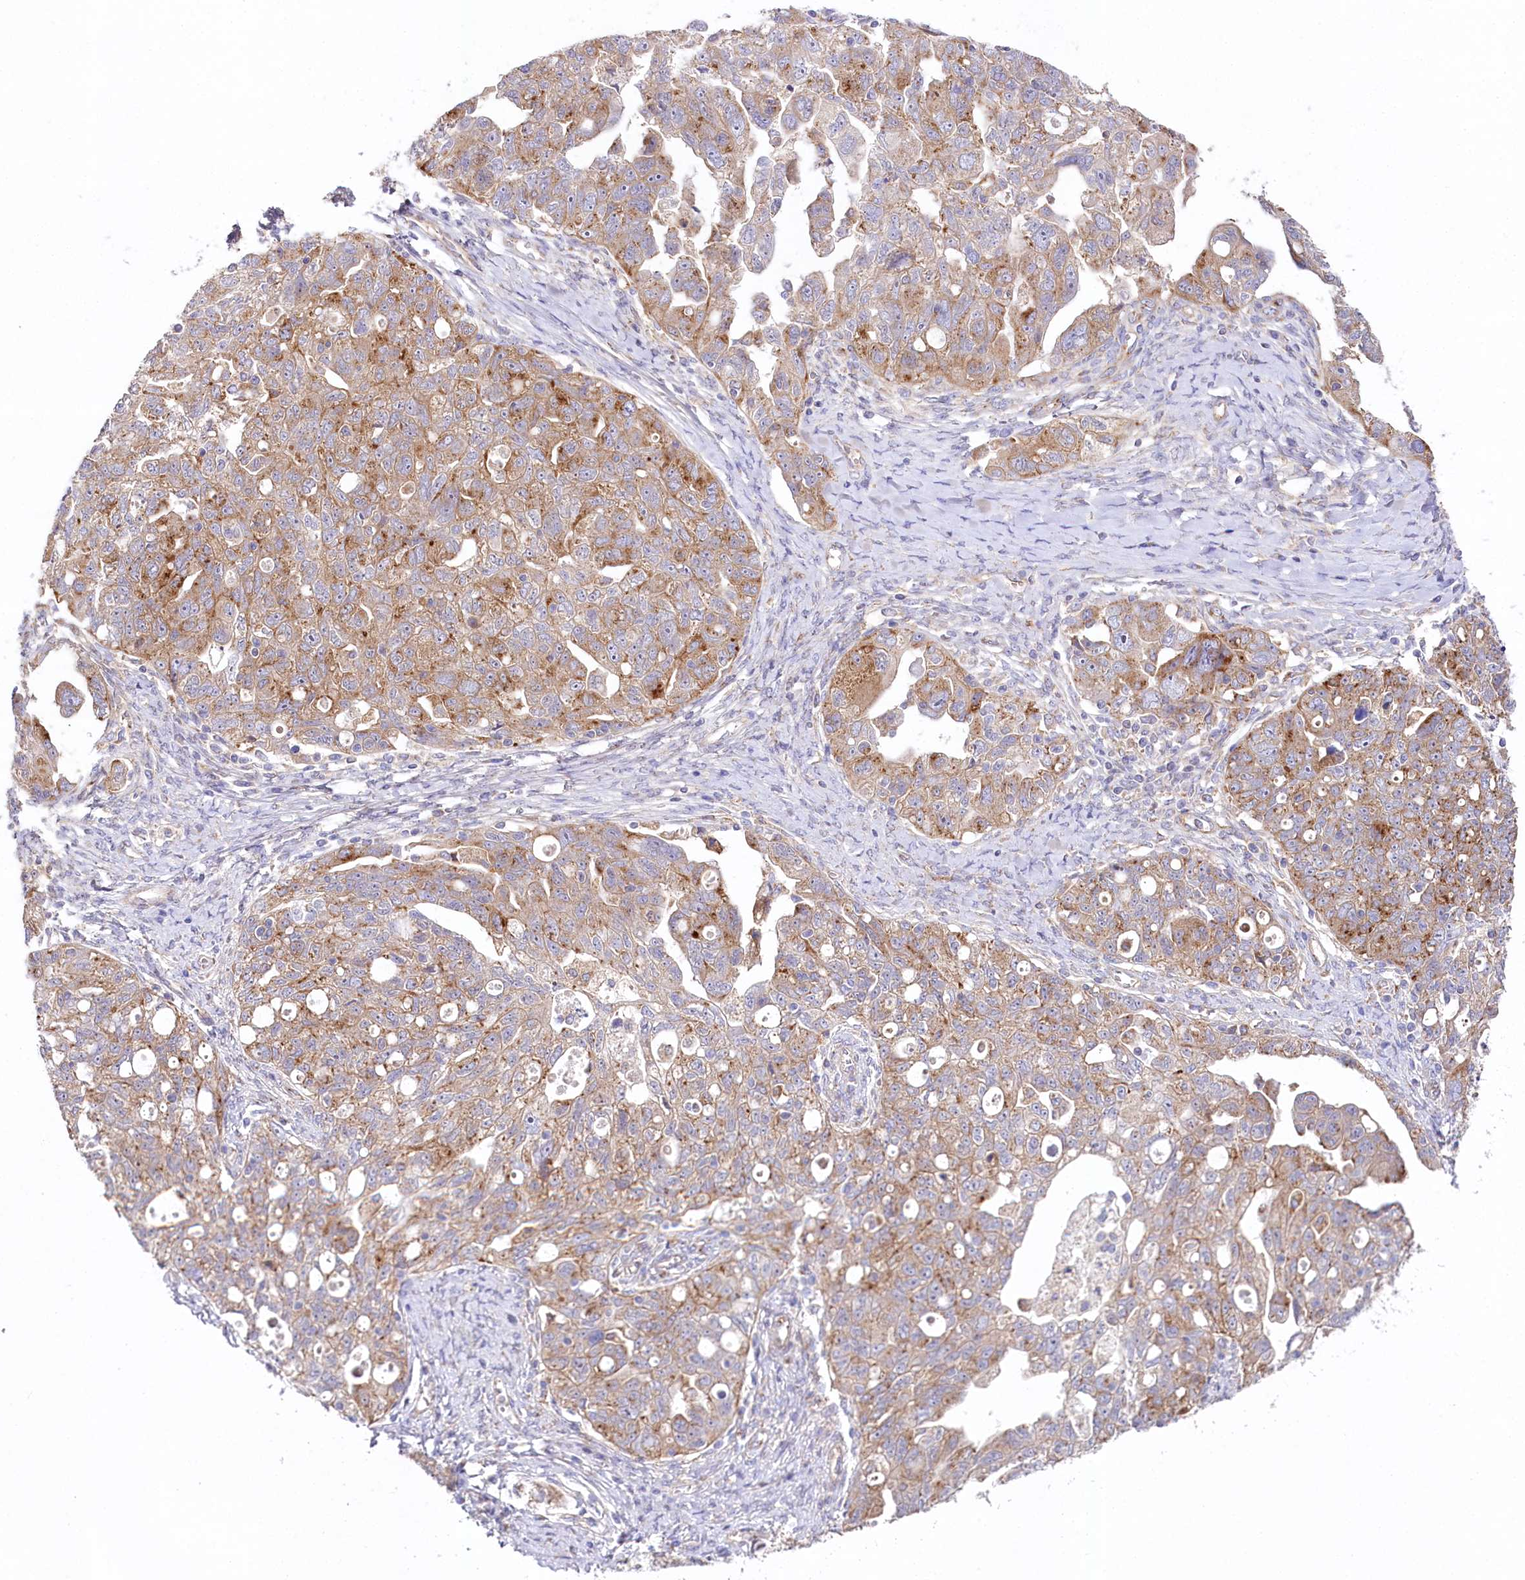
{"staining": {"intensity": "moderate", "quantity": ">75%", "location": "cytoplasmic/membranous"}, "tissue": "ovarian cancer", "cell_type": "Tumor cells", "image_type": "cancer", "snomed": [{"axis": "morphology", "description": "Carcinoma, NOS"}, {"axis": "morphology", "description": "Cystadenocarcinoma, serous, NOS"}, {"axis": "topography", "description": "Ovary"}], "caption": "Immunohistochemistry (IHC) micrograph of neoplastic tissue: serous cystadenocarcinoma (ovarian) stained using immunohistochemistry demonstrates medium levels of moderate protein expression localized specifically in the cytoplasmic/membranous of tumor cells, appearing as a cytoplasmic/membranous brown color.", "gene": "STX6", "patient": {"sex": "female", "age": 69}}